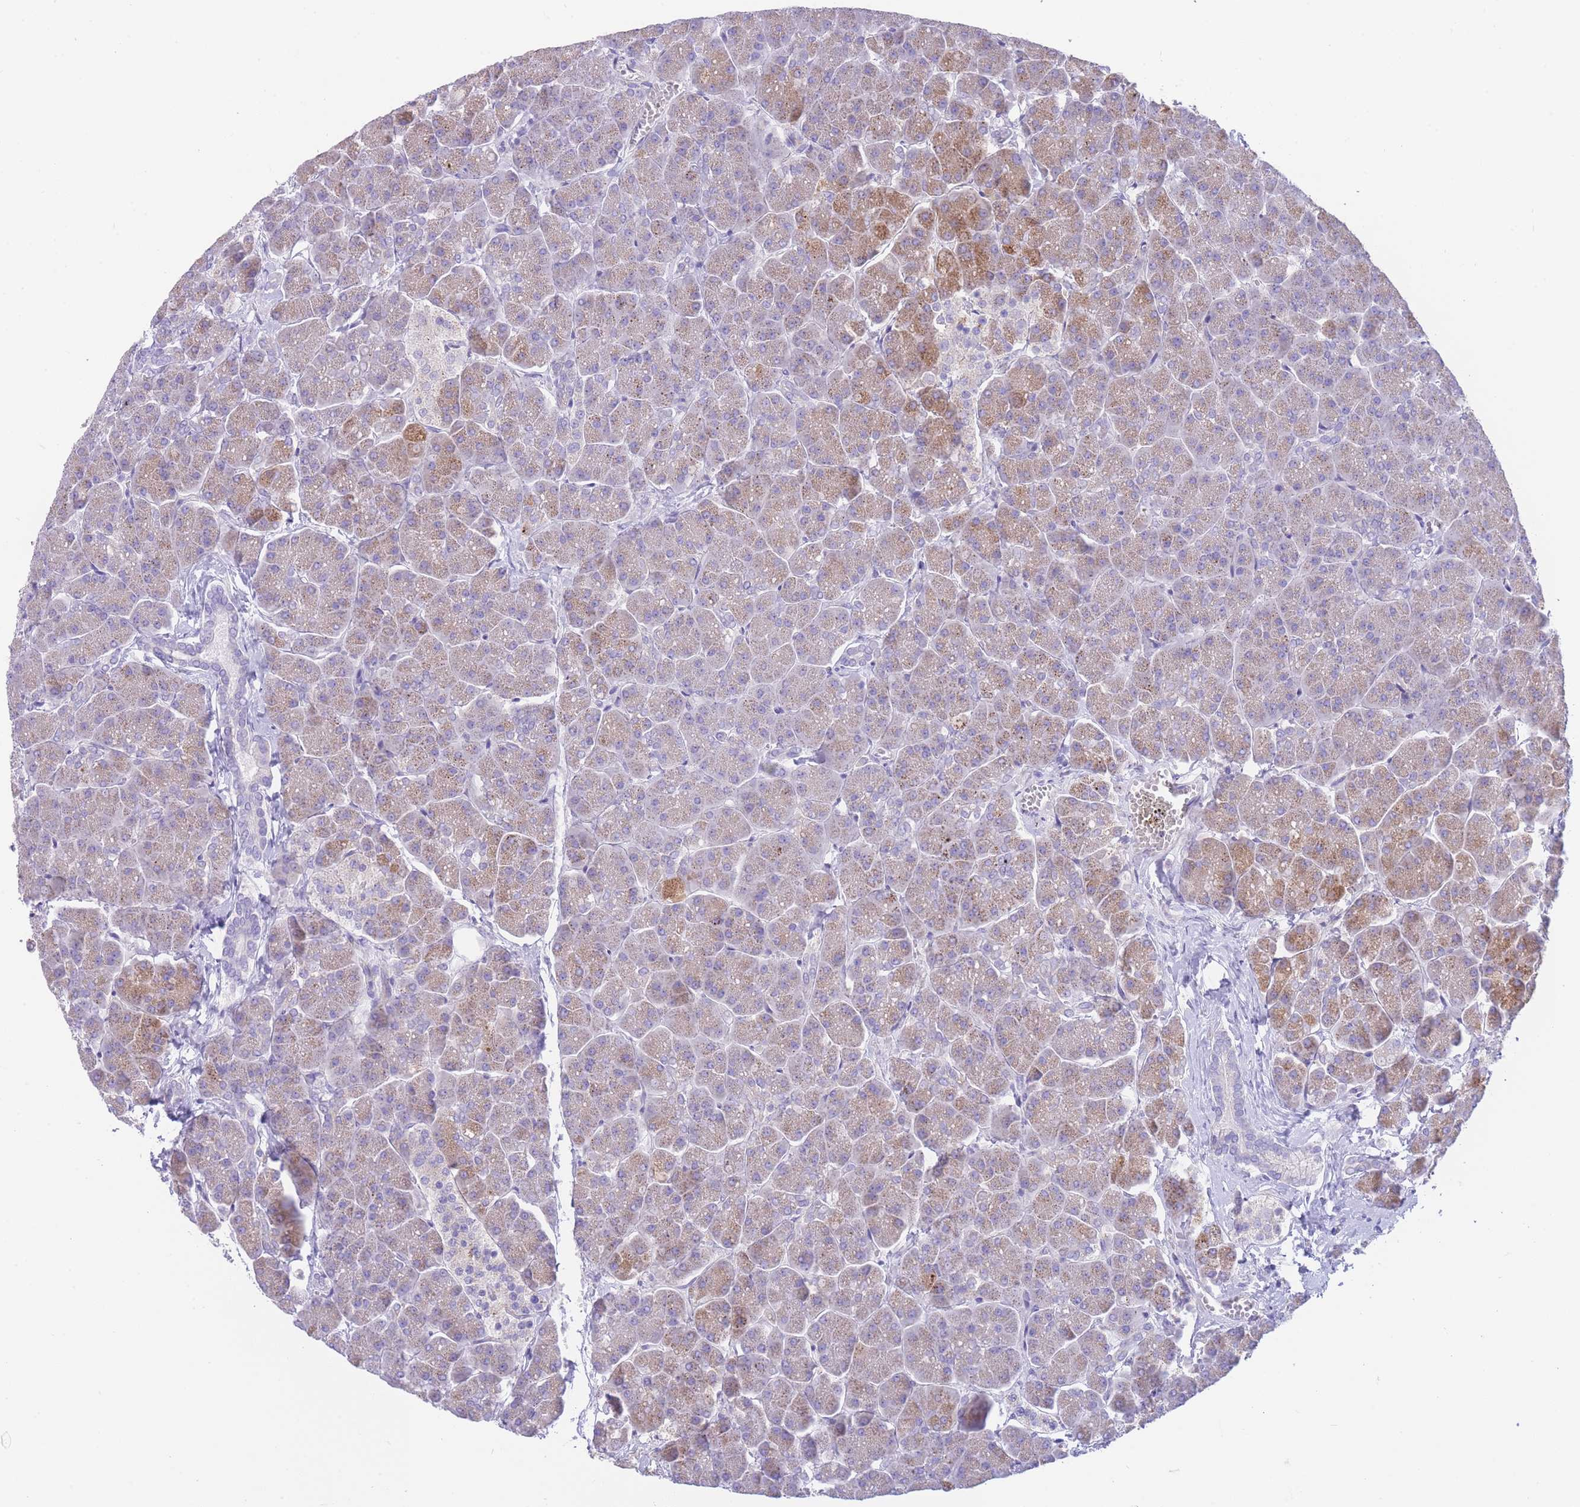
{"staining": {"intensity": "moderate", "quantity": "25%-75%", "location": "cytoplasmic/membranous"}, "tissue": "pancreas", "cell_type": "Exocrine glandular cells", "image_type": "normal", "snomed": [{"axis": "morphology", "description": "Normal tissue, NOS"}, {"axis": "topography", "description": "Pancreas"}, {"axis": "topography", "description": "Peripheral nerve tissue"}], "caption": "A high-resolution image shows immunohistochemistry staining of unremarkable pancreas, which reveals moderate cytoplasmic/membranous expression in approximately 25%-75% of exocrine glandular cells.", "gene": "QTRT1", "patient": {"sex": "male", "age": 54}}